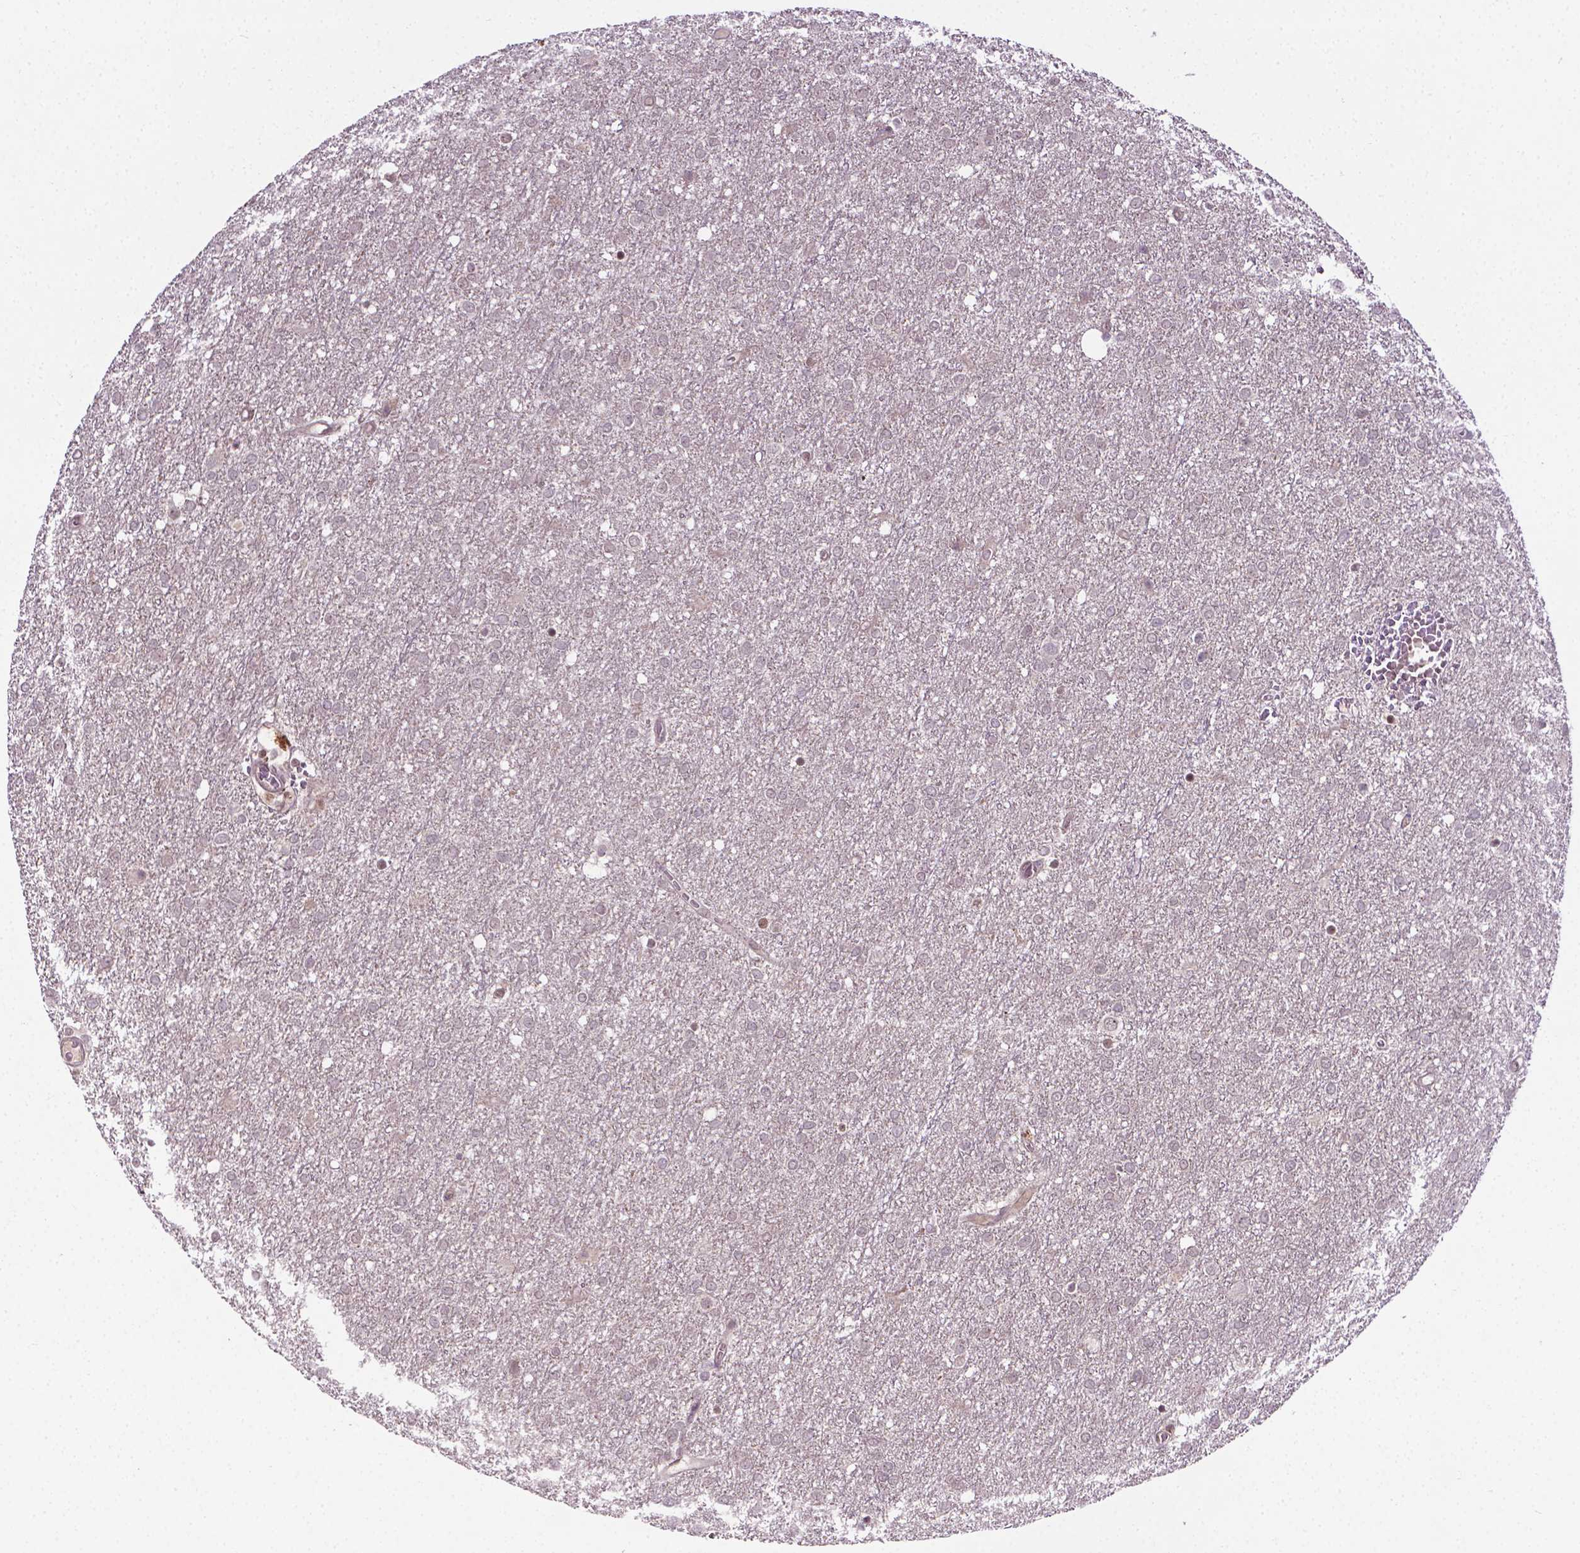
{"staining": {"intensity": "negative", "quantity": "none", "location": "none"}, "tissue": "glioma", "cell_type": "Tumor cells", "image_type": "cancer", "snomed": [{"axis": "morphology", "description": "Glioma, malignant, High grade"}, {"axis": "topography", "description": "Brain"}], "caption": "Image shows no significant protein staining in tumor cells of glioma. (DAB immunohistochemistry (IHC) visualized using brightfield microscopy, high magnification).", "gene": "ANKRD54", "patient": {"sex": "female", "age": 61}}